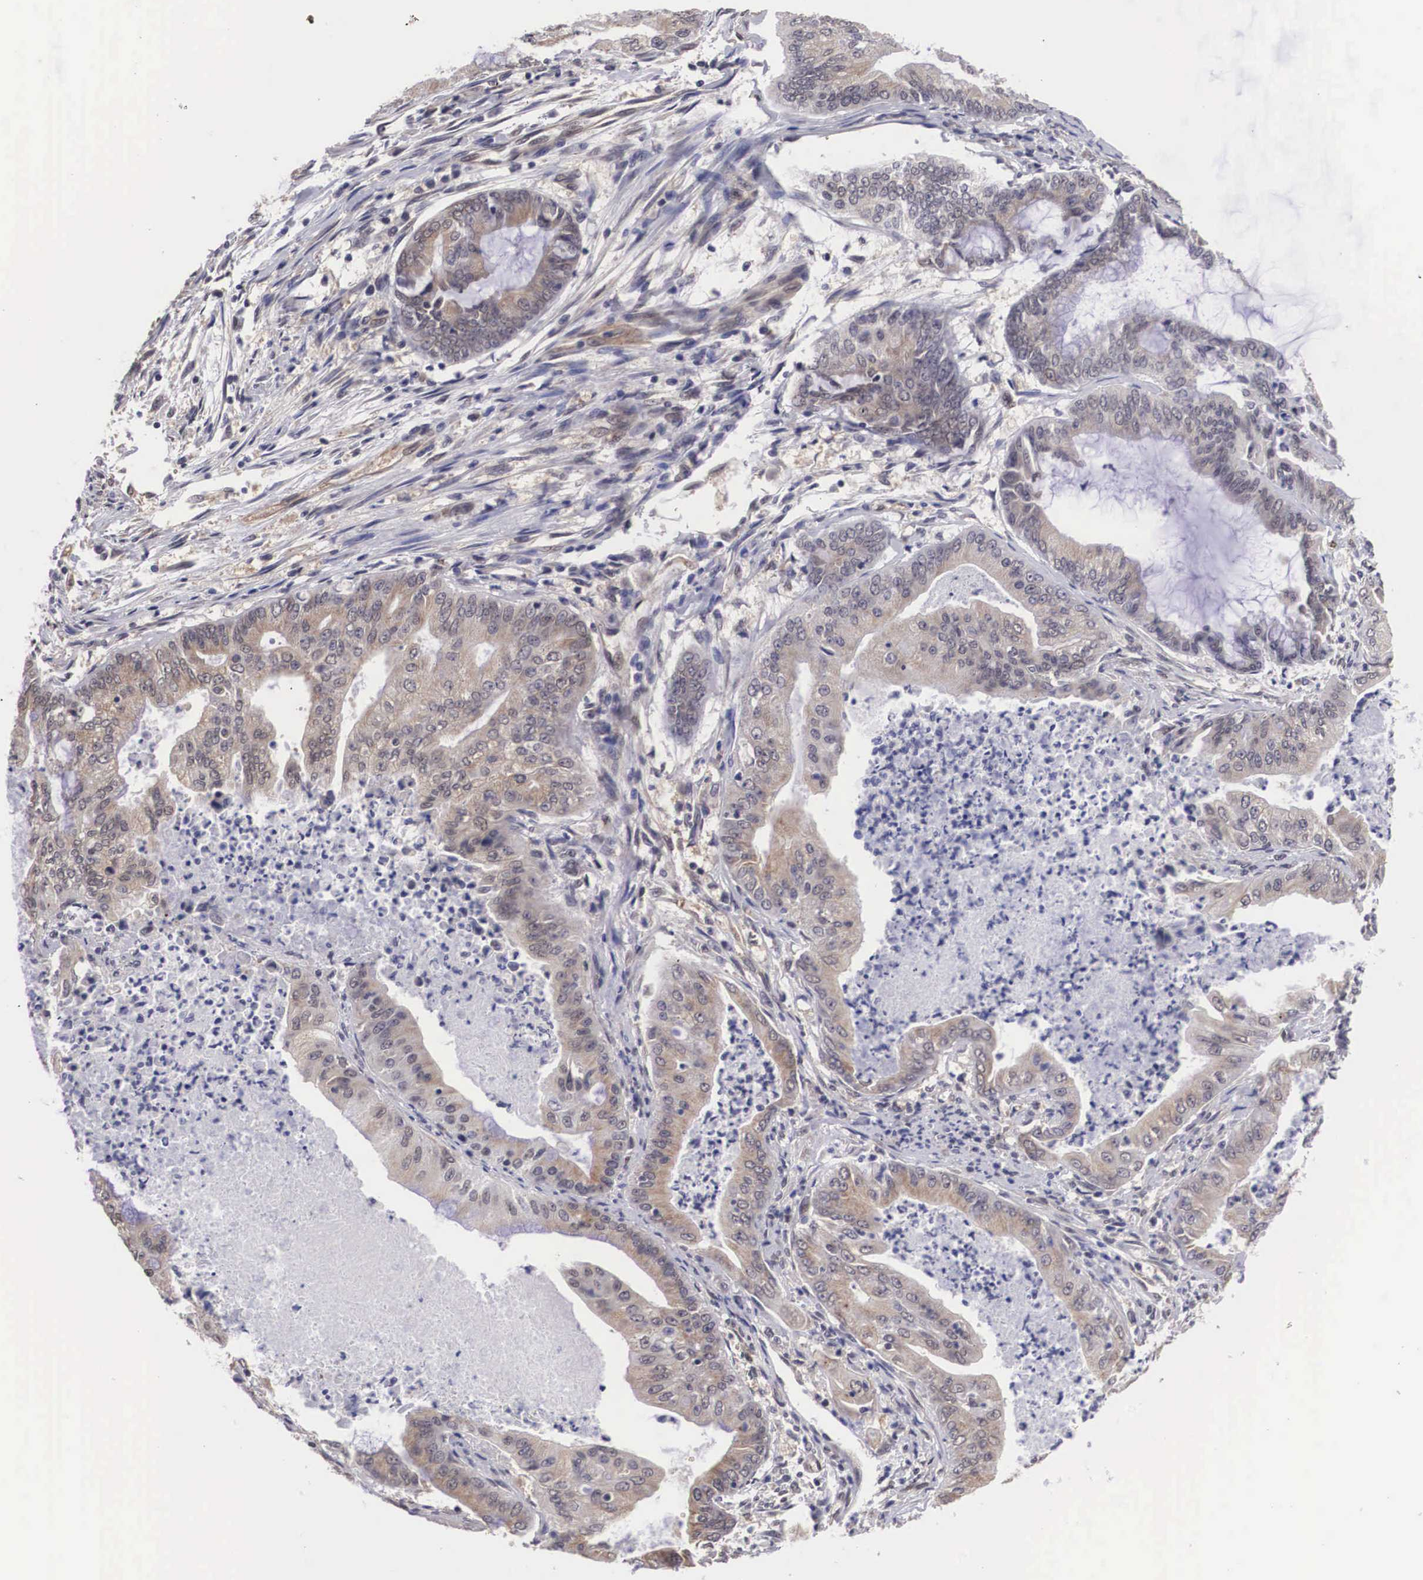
{"staining": {"intensity": "moderate", "quantity": "25%-75%", "location": "cytoplasmic/membranous"}, "tissue": "endometrial cancer", "cell_type": "Tumor cells", "image_type": "cancer", "snomed": [{"axis": "morphology", "description": "Adenocarcinoma, NOS"}, {"axis": "topography", "description": "Endometrium"}], "caption": "Human endometrial cancer (adenocarcinoma) stained for a protein (brown) exhibits moderate cytoplasmic/membranous positive expression in approximately 25%-75% of tumor cells.", "gene": "OTX2", "patient": {"sex": "female", "age": 63}}